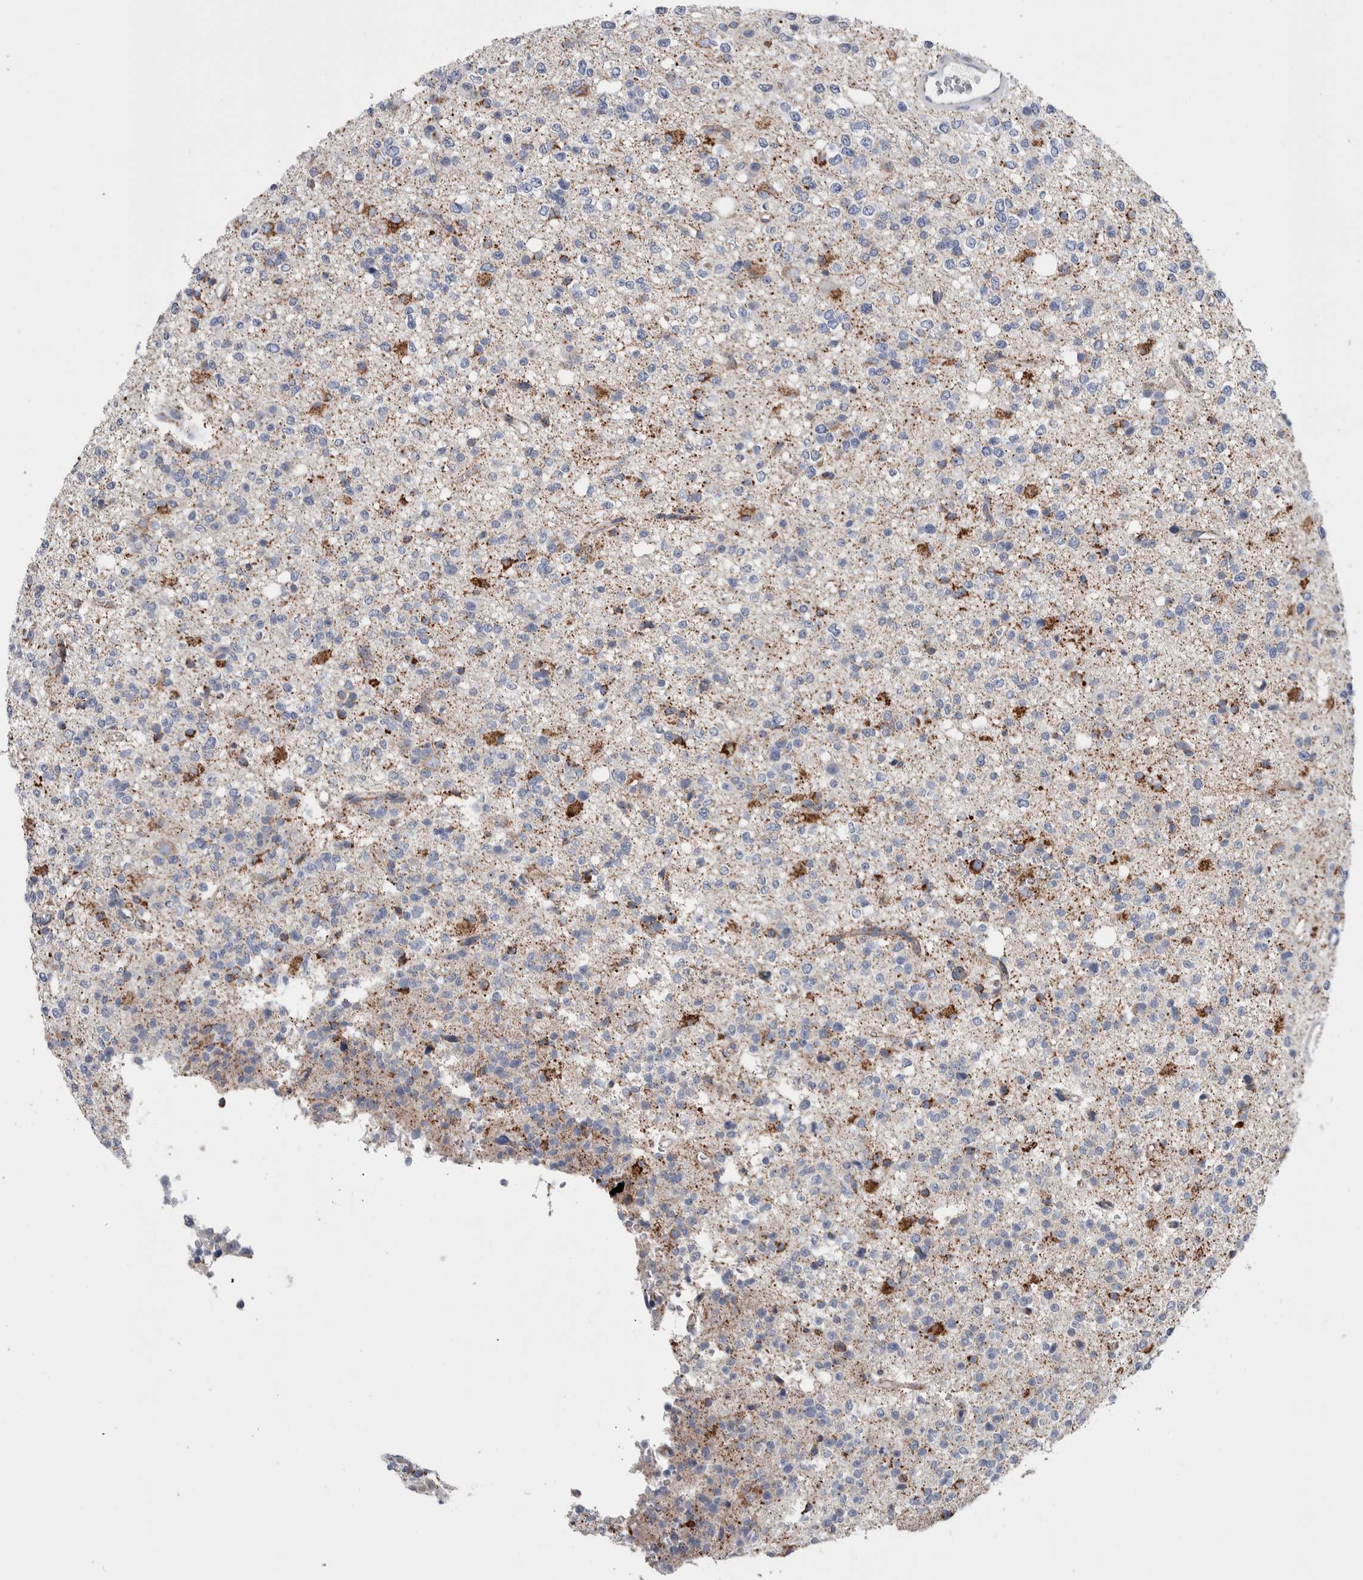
{"staining": {"intensity": "moderate", "quantity": "<25%", "location": "cytoplasmic/membranous"}, "tissue": "glioma", "cell_type": "Tumor cells", "image_type": "cancer", "snomed": [{"axis": "morphology", "description": "Glioma, malignant, High grade"}, {"axis": "topography", "description": "Brain"}], "caption": "This histopathology image demonstrates glioma stained with IHC to label a protein in brown. The cytoplasmic/membranous of tumor cells show moderate positivity for the protein. Nuclei are counter-stained blue.", "gene": "ETFA", "patient": {"sex": "female", "age": 62}}